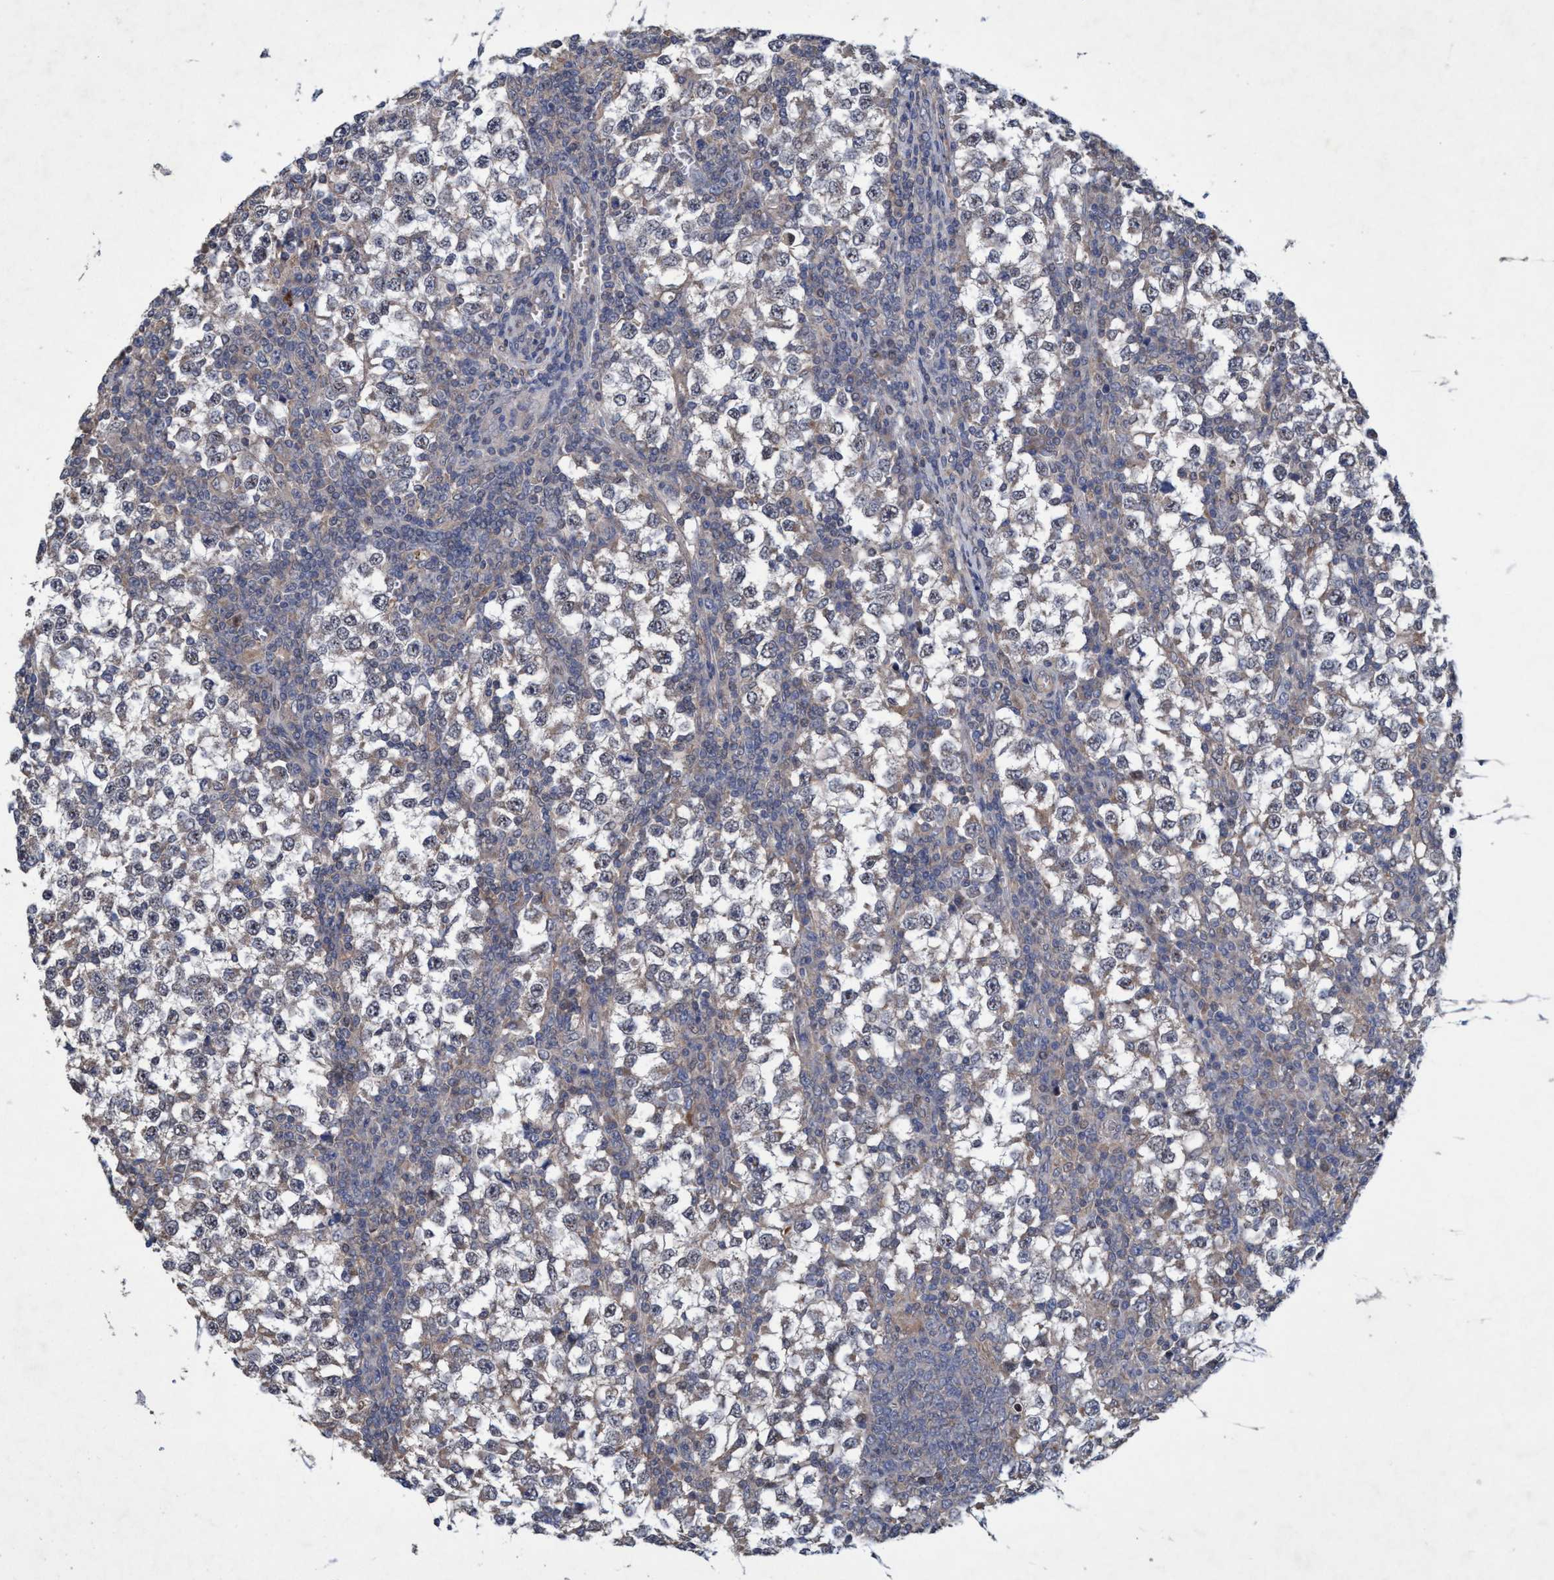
{"staining": {"intensity": "weak", "quantity": "25%-75%", "location": "cytoplasmic/membranous"}, "tissue": "testis cancer", "cell_type": "Tumor cells", "image_type": "cancer", "snomed": [{"axis": "morphology", "description": "Seminoma, NOS"}, {"axis": "topography", "description": "Testis"}], "caption": "Human testis cancer (seminoma) stained for a protein (brown) demonstrates weak cytoplasmic/membranous positive expression in about 25%-75% of tumor cells.", "gene": "ZNF677", "patient": {"sex": "male", "age": 65}}